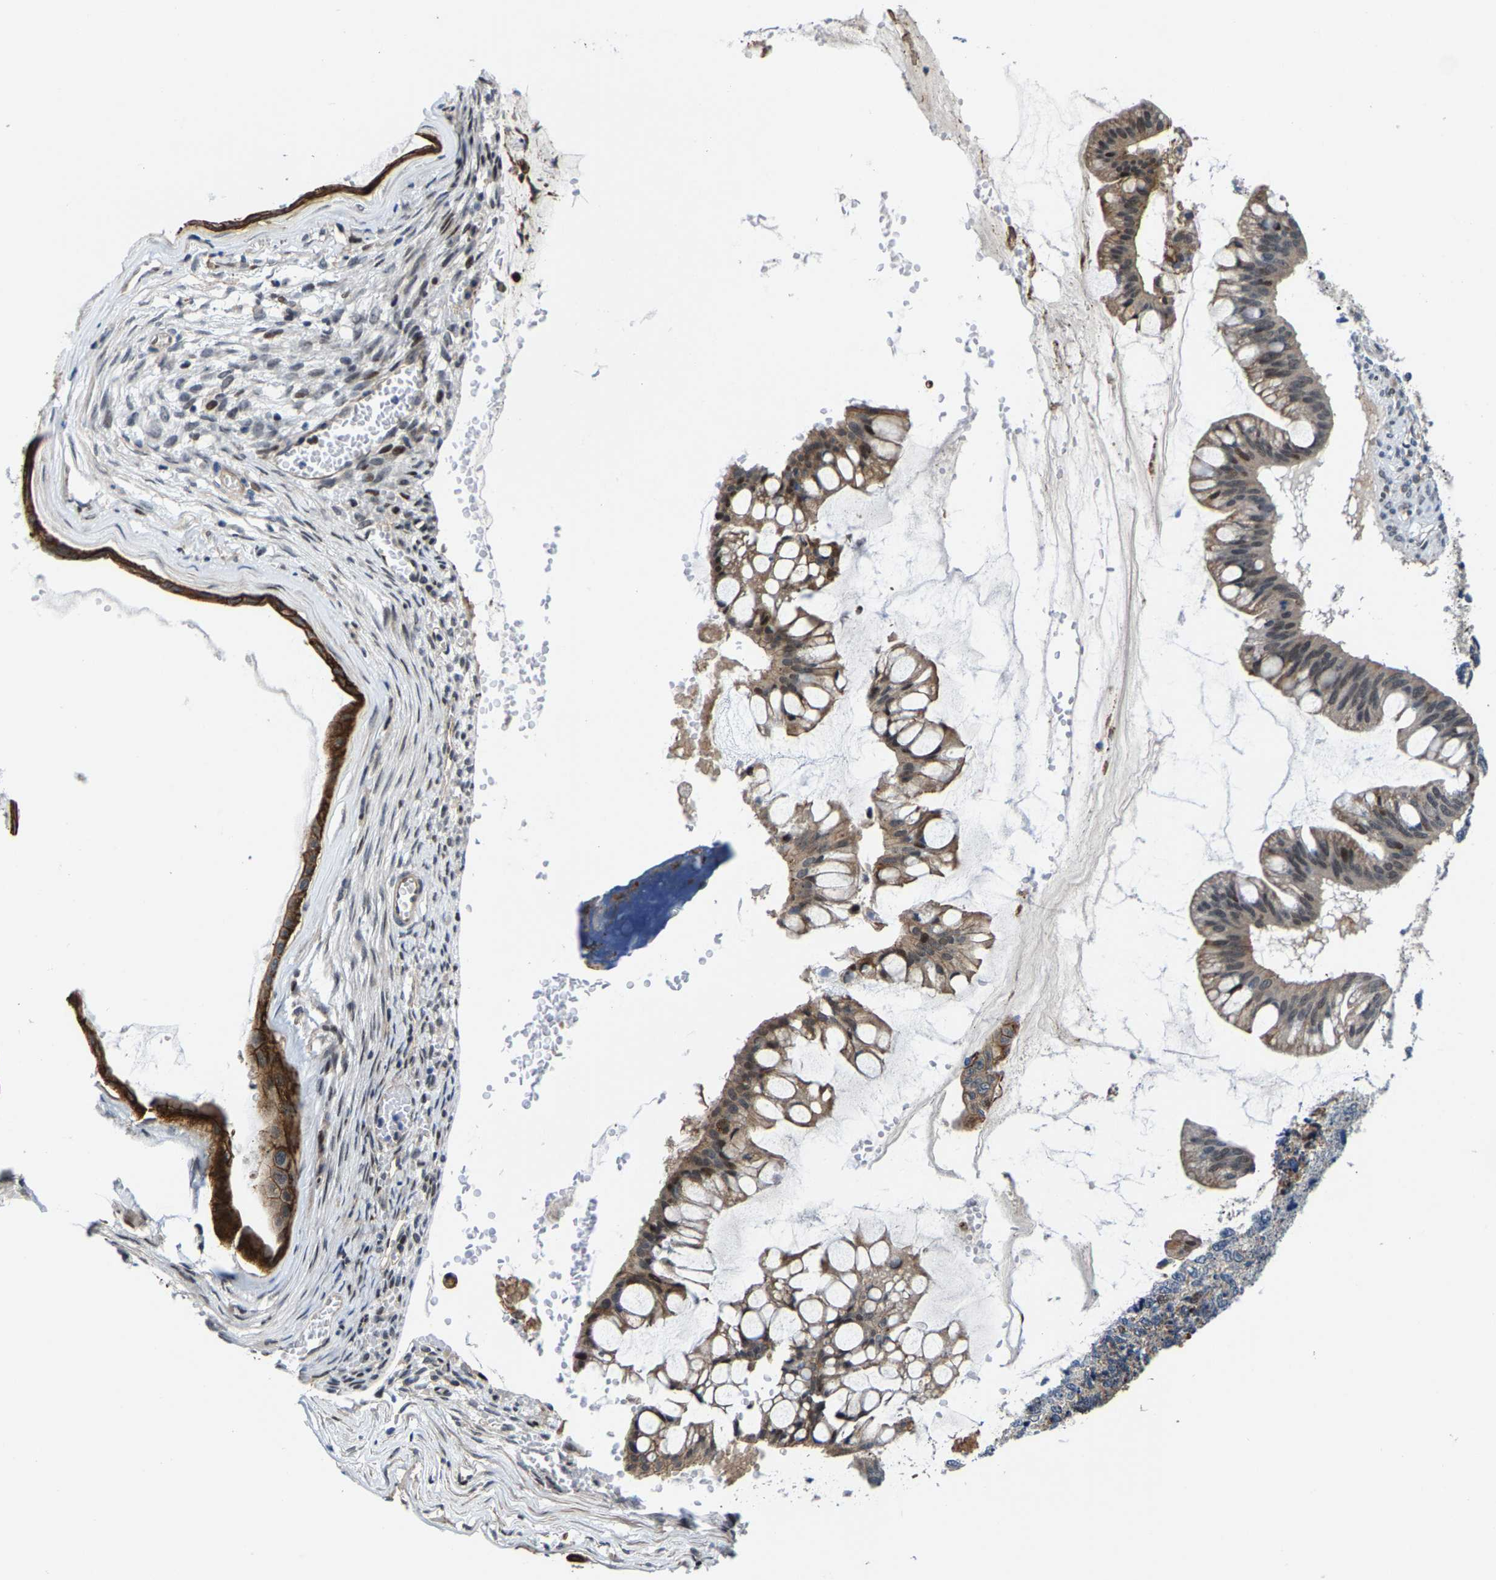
{"staining": {"intensity": "moderate", "quantity": ">75%", "location": "cytoplasmic/membranous,nuclear"}, "tissue": "ovarian cancer", "cell_type": "Tumor cells", "image_type": "cancer", "snomed": [{"axis": "morphology", "description": "Cystadenocarcinoma, mucinous, NOS"}, {"axis": "topography", "description": "Ovary"}], "caption": "Immunohistochemical staining of ovarian cancer shows medium levels of moderate cytoplasmic/membranous and nuclear positivity in approximately >75% of tumor cells.", "gene": "GTPBP10", "patient": {"sex": "female", "age": 73}}